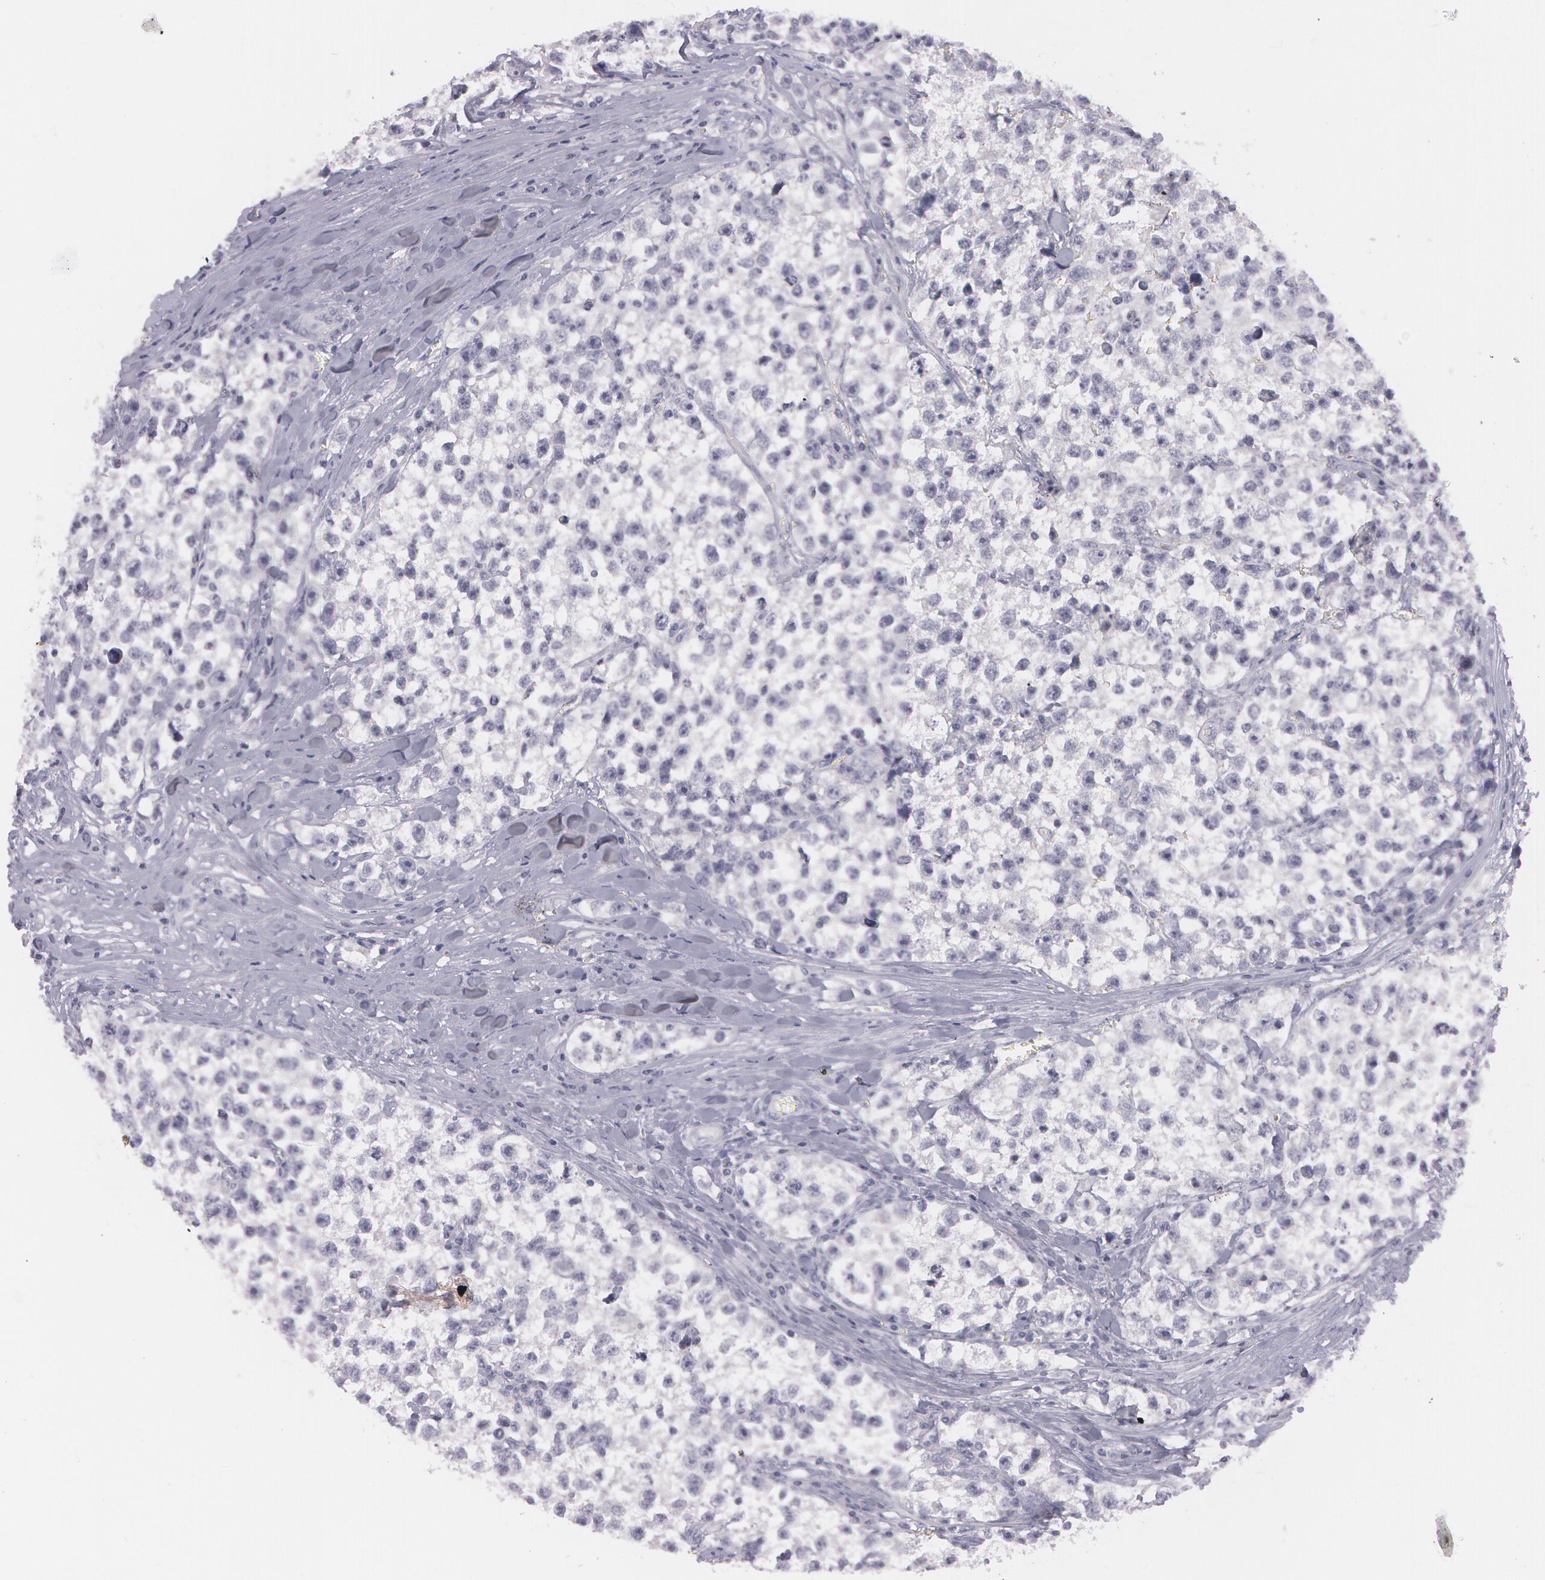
{"staining": {"intensity": "negative", "quantity": "none", "location": "none"}, "tissue": "testis cancer", "cell_type": "Tumor cells", "image_type": "cancer", "snomed": [{"axis": "morphology", "description": "Seminoma, NOS"}, {"axis": "morphology", "description": "Carcinoma, Embryonal, NOS"}, {"axis": "topography", "description": "Testis"}], "caption": "The micrograph shows no staining of tumor cells in testis cancer. (Stains: DAB IHC with hematoxylin counter stain, Microscopy: brightfield microscopy at high magnification).", "gene": "IL1RN", "patient": {"sex": "male", "age": 30}}